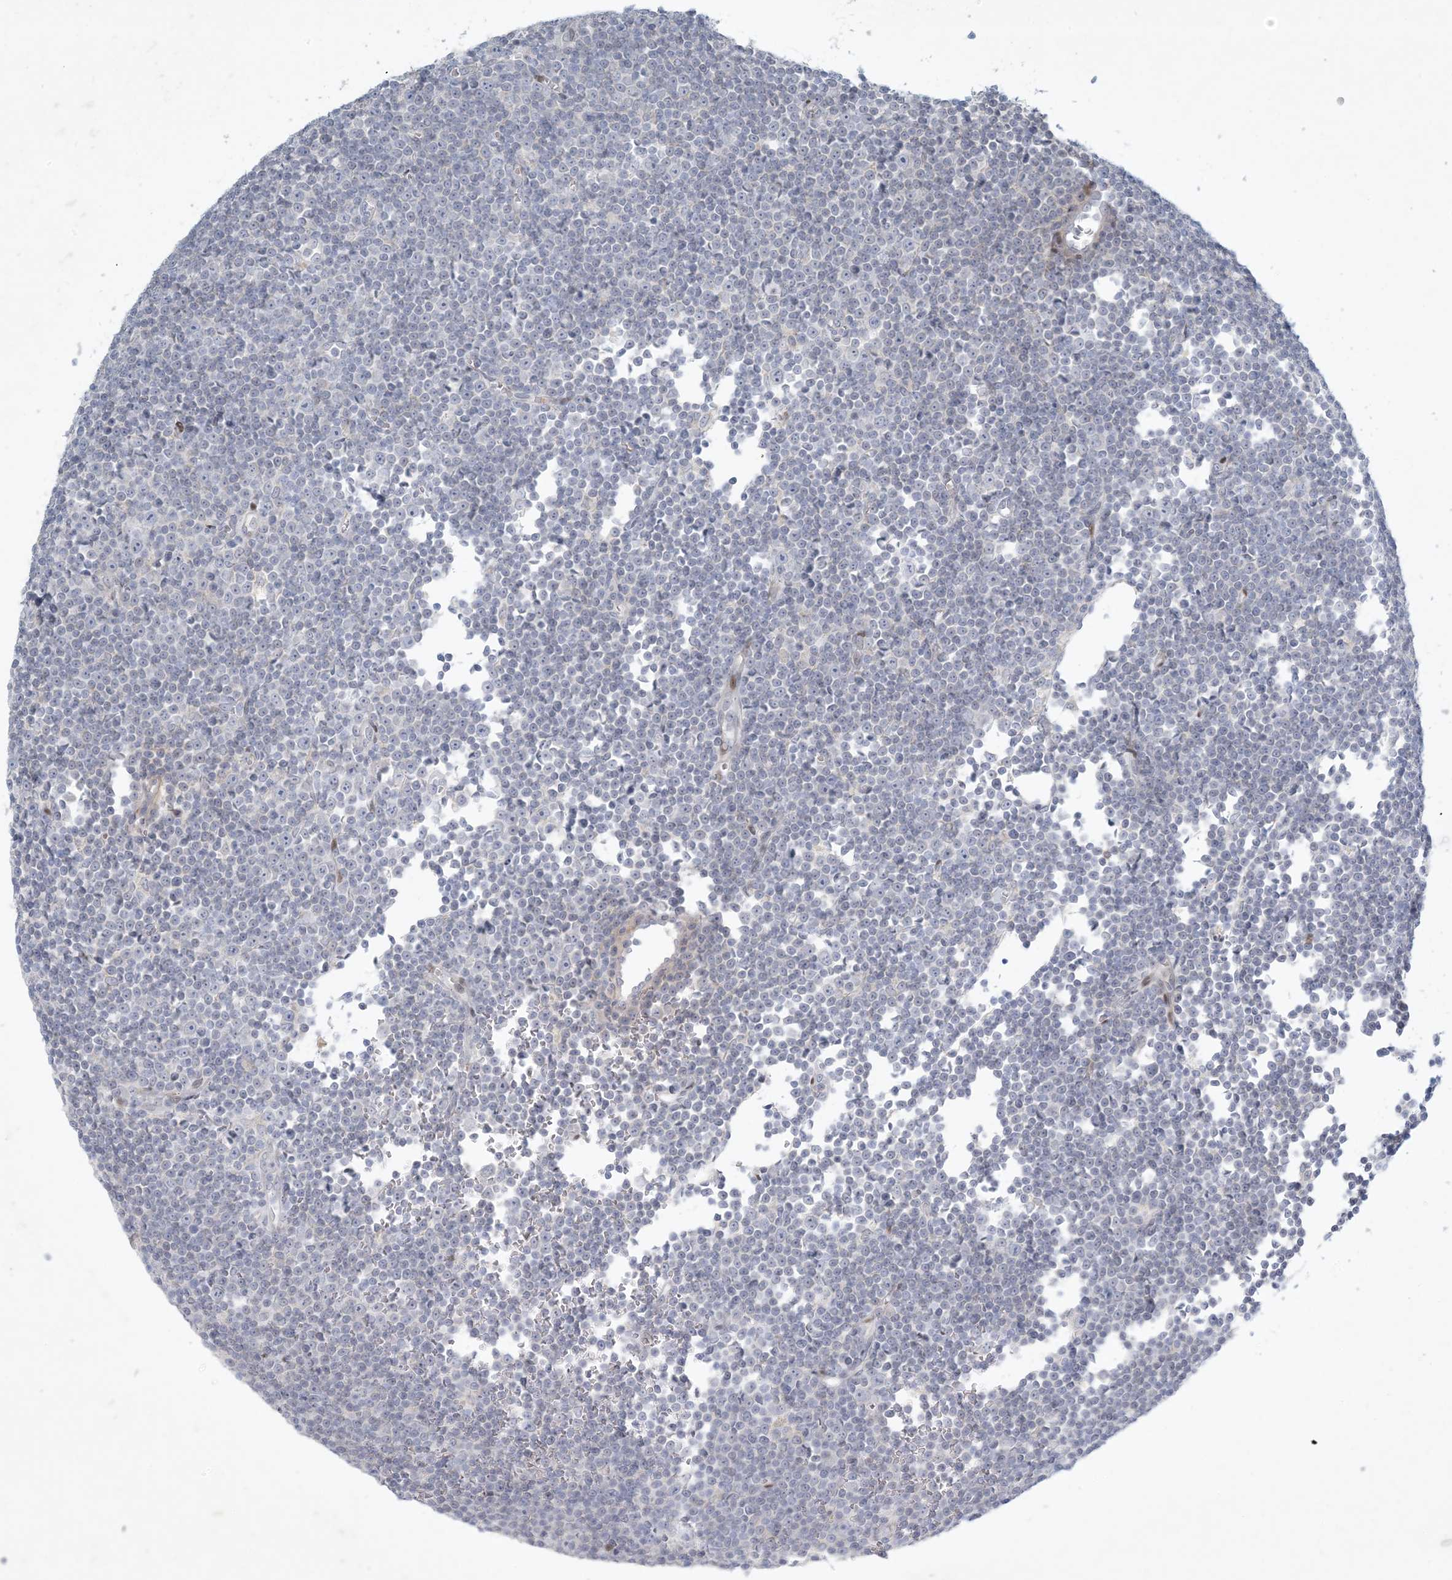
{"staining": {"intensity": "negative", "quantity": "none", "location": "none"}, "tissue": "lymphoma", "cell_type": "Tumor cells", "image_type": "cancer", "snomed": [{"axis": "morphology", "description": "Malignant lymphoma, non-Hodgkin's type, Low grade"}, {"axis": "topography", "description": "Lymph node"}], "caption": "Tumor cells are negative for protein expression in human low-grade malignant lymphoma, non-Hodgkin's type. (Brightfield microscopy of DAB (3,3'-diaminobenzidine) IHC at high magnification).", "gene": "ZNF385D", "patient": {"sex": "female", "age": 67}}